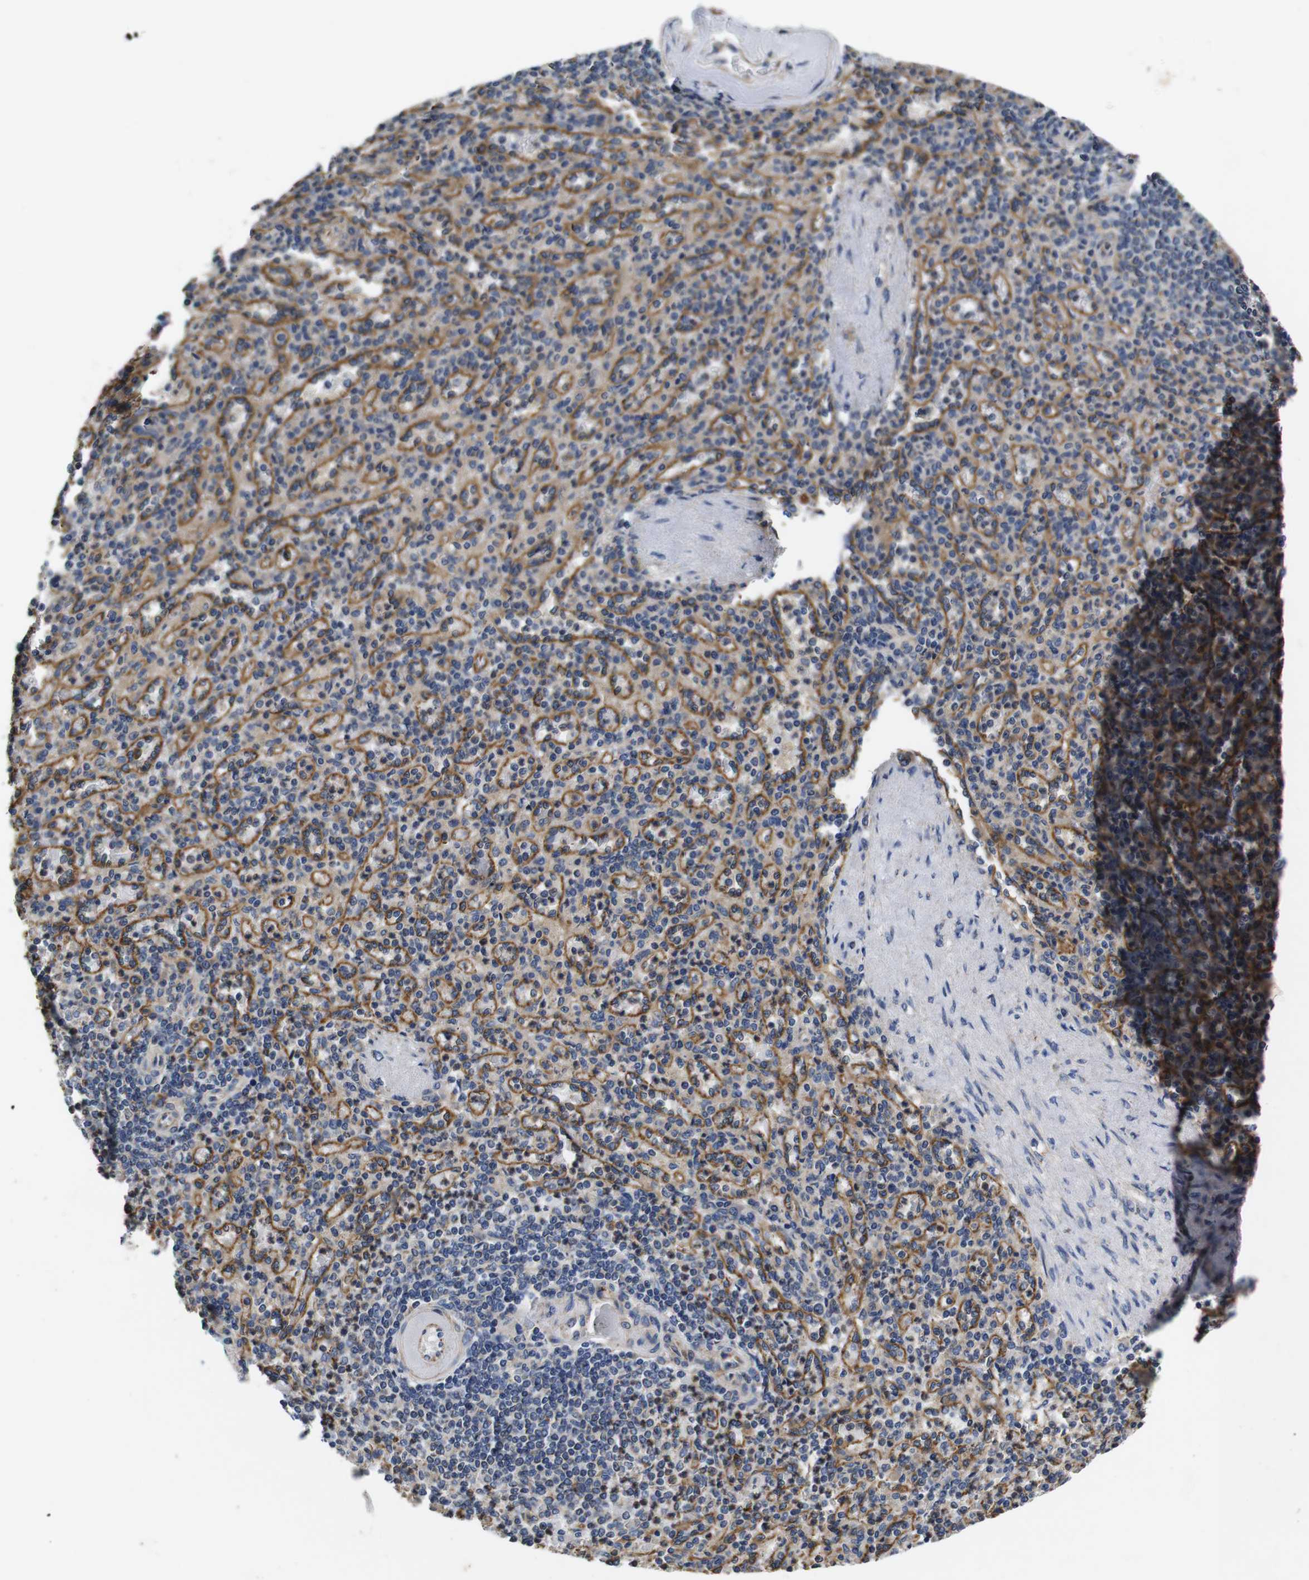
{"staining": {"intensity": "weak", "quantity": "<25%", "location": "cytoplasmic/membranous"}, "tissue": "spleen", "cell_type": "Cells in red pulp", "image_type": "normal", "snomed": [{"axis": "morphology", "description": "Normal tissue, NOS"}, {"axis": "topography", "description": "Spleen"}], "caption": "Immunohistochemical staining of unremarkable human spleen exhibits no significant staining in cells in red pulp.", "gene": "MARCHF7", "patient": {"sex": "female", "age": 74}}